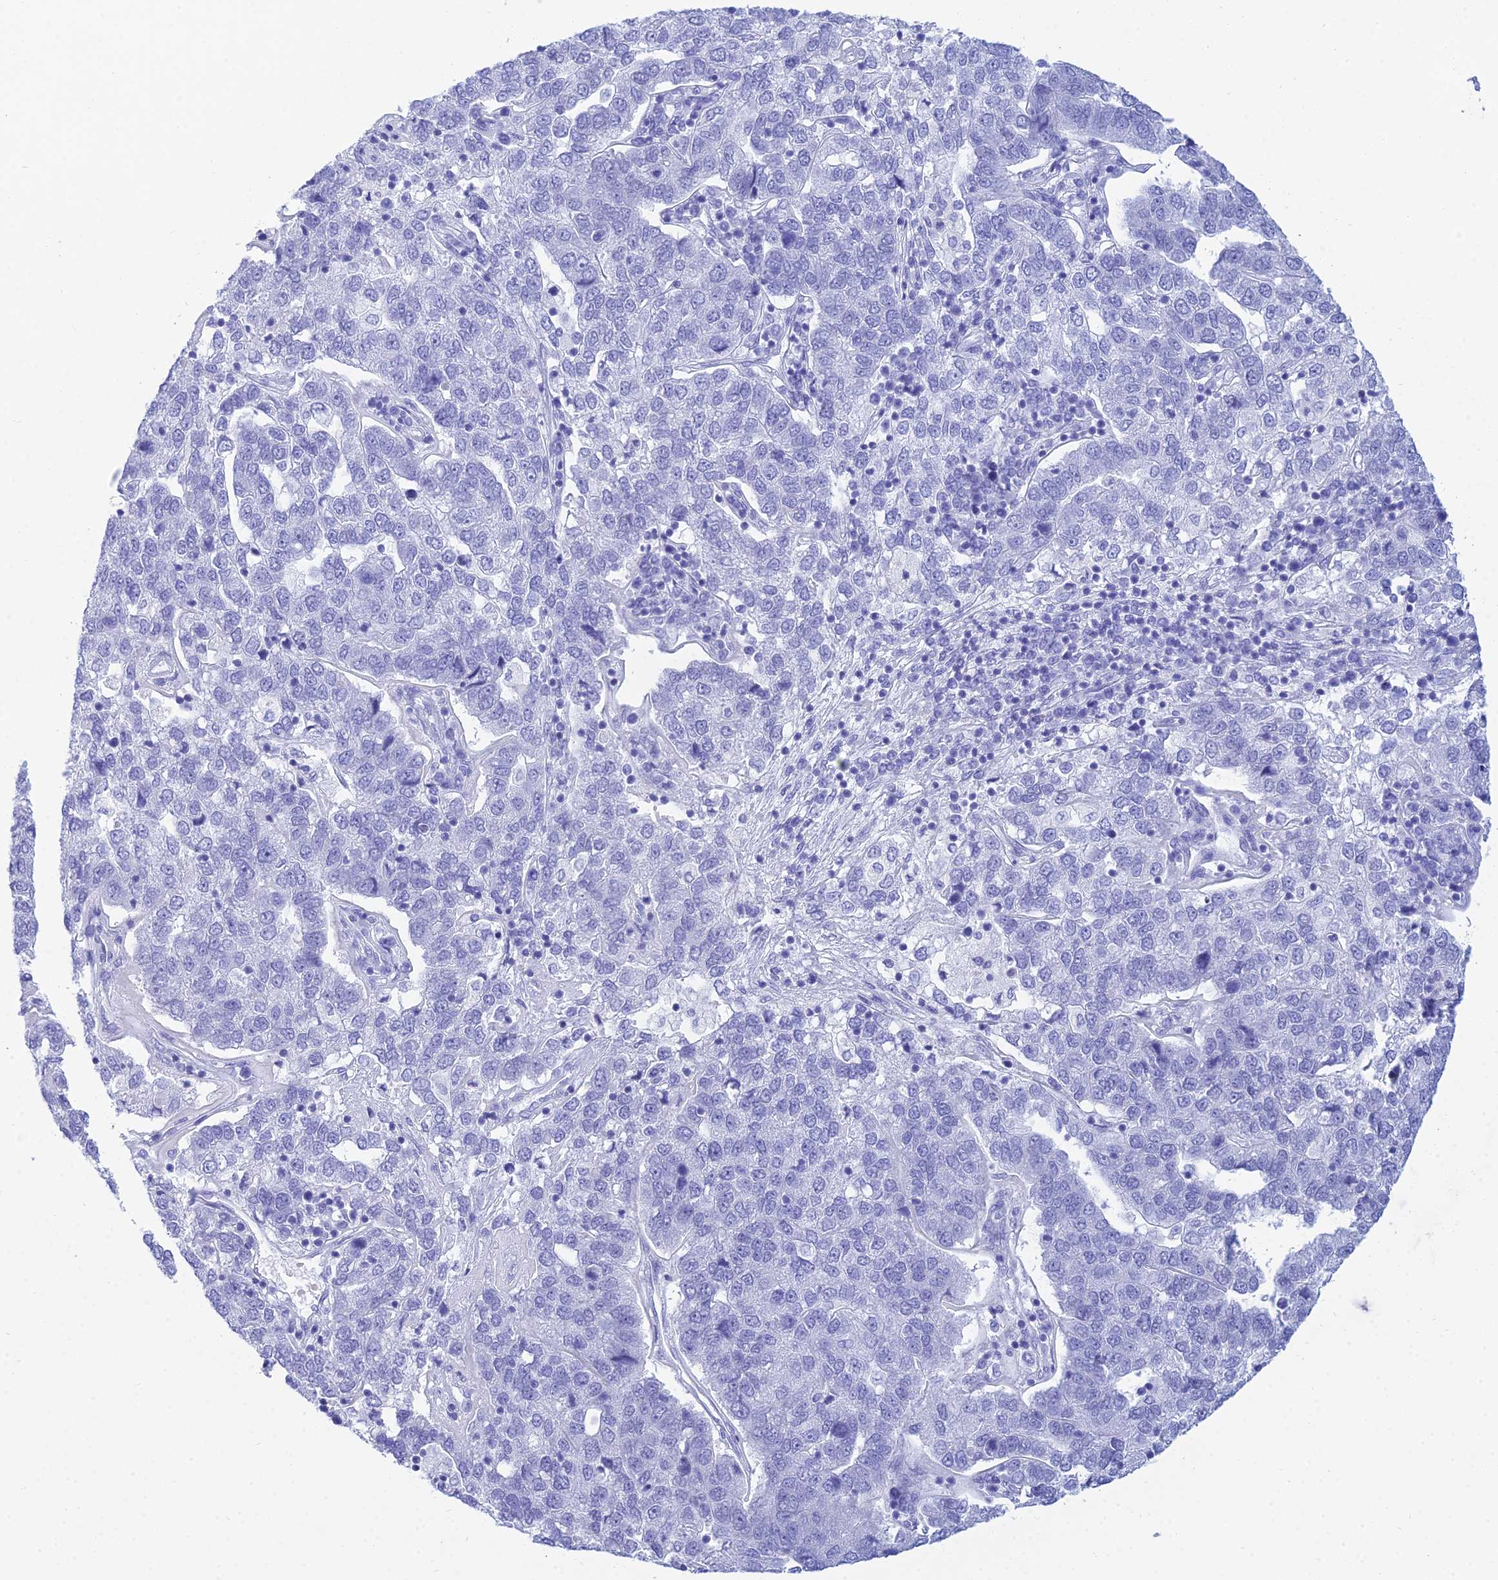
{"staining": {"intensity": "negative", "quantity": "none", "location": "none"}, "tissue": "pancreatic cancer", "cell_type": "Tumor cells", "image_type": "cancer", "snomed": [{"axis": "morphology", "description": "Adenocarcinoma, NOS"}, {"axis": "topography", "description": "Pancreas"}], "caption": "DAB (3,3'-diaminobenzidine) immunohistochemical staining of human pancreatic adenocarcinoma shows no significant positivity in tumor cells.", "gene": "PATE4", "patient": {"sex": "female", "age": 61}}